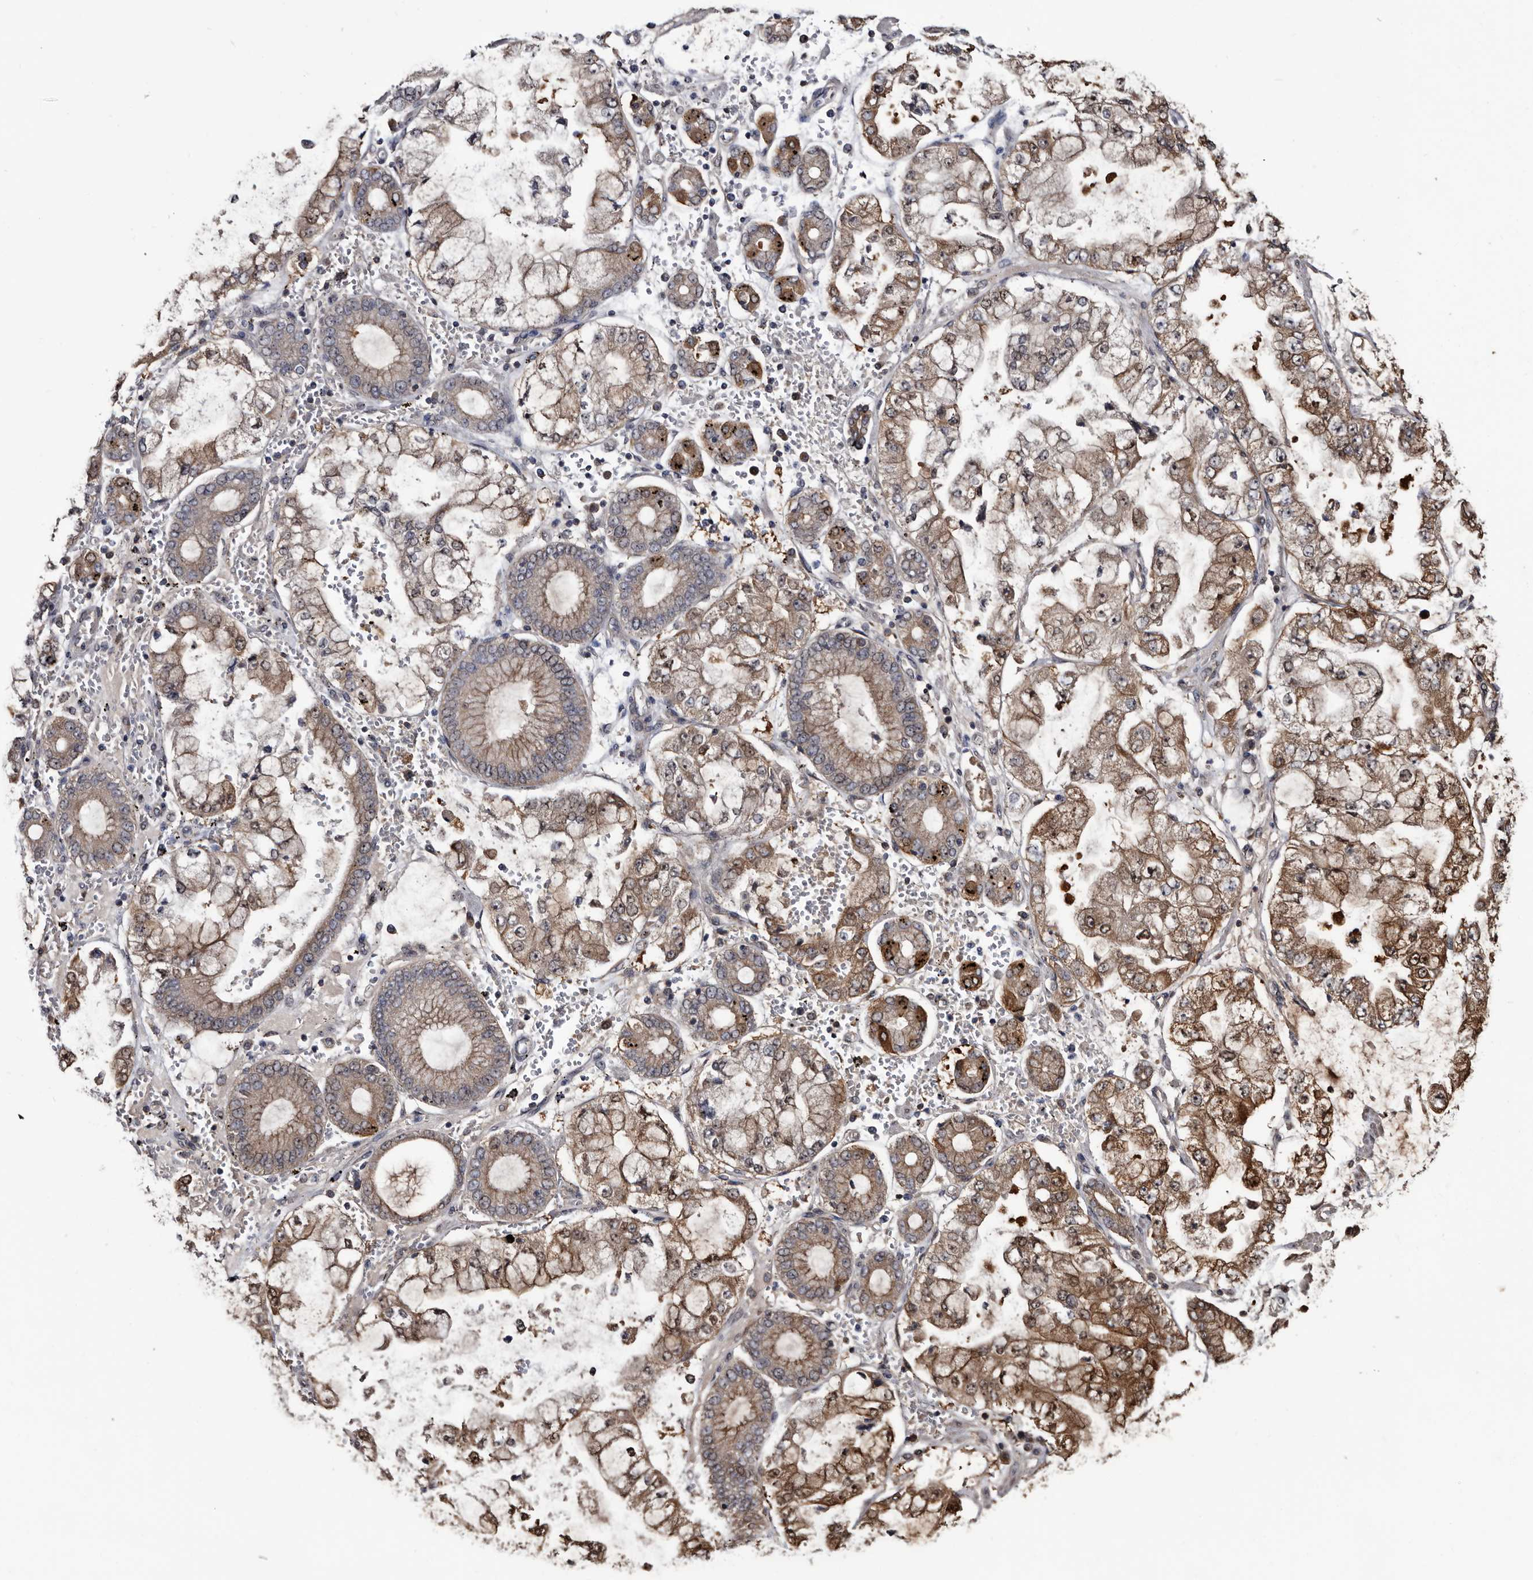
{"staining": {"intensity": "moderate", "quantity": ">75%", "location": "cytoplasmic/membranous"}, "tissue": "stomach cancer", "cell_type": "Tumor cells", "image_type": "cancer", "snomed": [{"axis": "morphology", "description": "Adenocarcinoma, NOS"}, {"axis": "topography", "description": "Stomach"}], "caption": "The photomicrograph reveals a brown stain indicating the presence of a protein in the cytoplasmic/membranous of tumor cells in stomach cancer (adenocarcinoma).", "gene": "TTI2", "patient": {"sex": "male", "age": 76}}